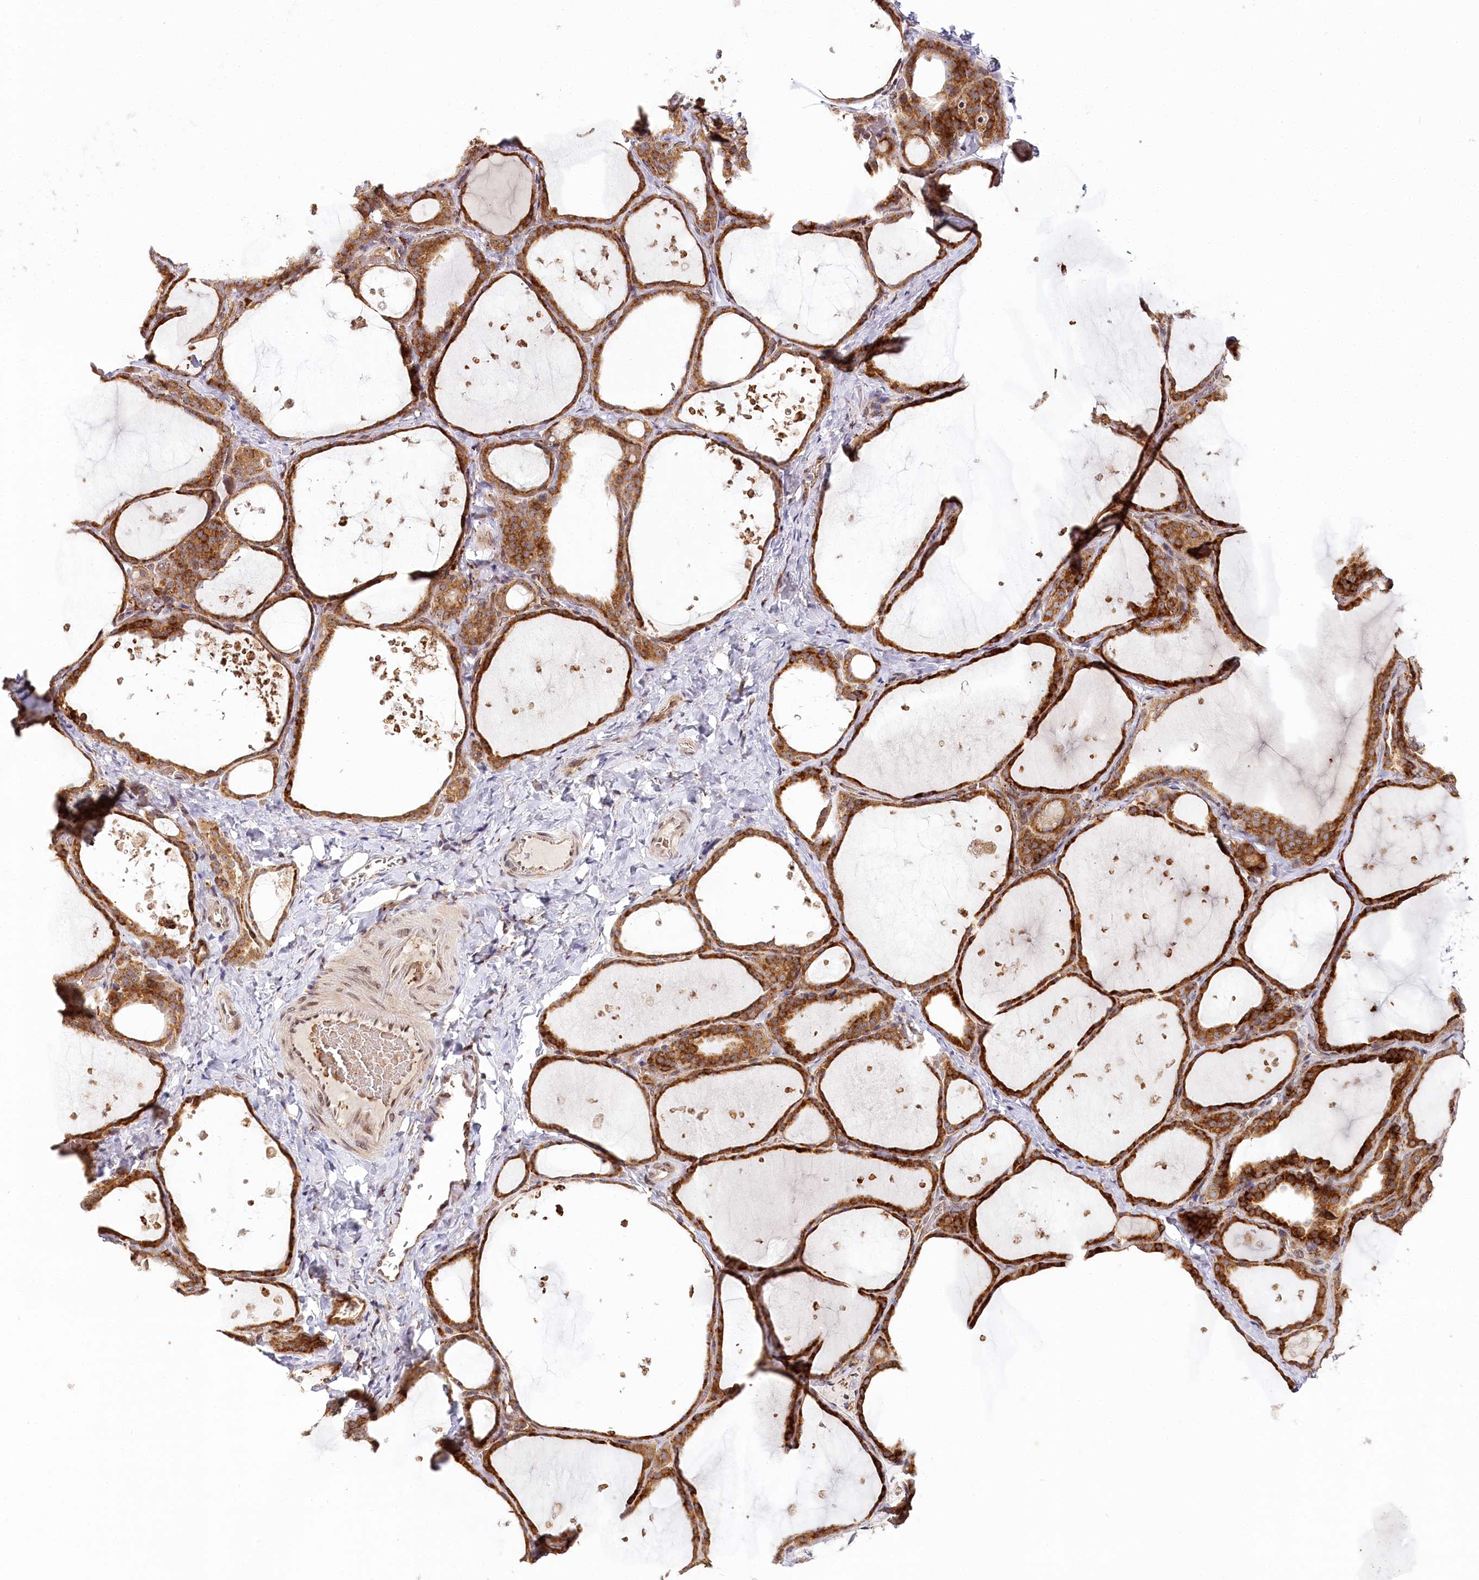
{"staining": {"intensity": "strong", "quantity": ">75%", "location": "cytoplasmic/membranous"}, "tissue": "thyroid gland", "cell_type": "Glandular cells", "image_type": "normal", "snomed": [{"axis": "morphology", "description": "Normal tissue, NOS"}, {"axis": "topography", "description": "Thyroid gland"}], "caption": "Protein expression analysis of normal thyroid gland exhibits strong cytoplasmic/membranous staining in approximately >75% of glandular cells.", "gene": "WDR36", "patient": {"sex": "female", "age": 44}}